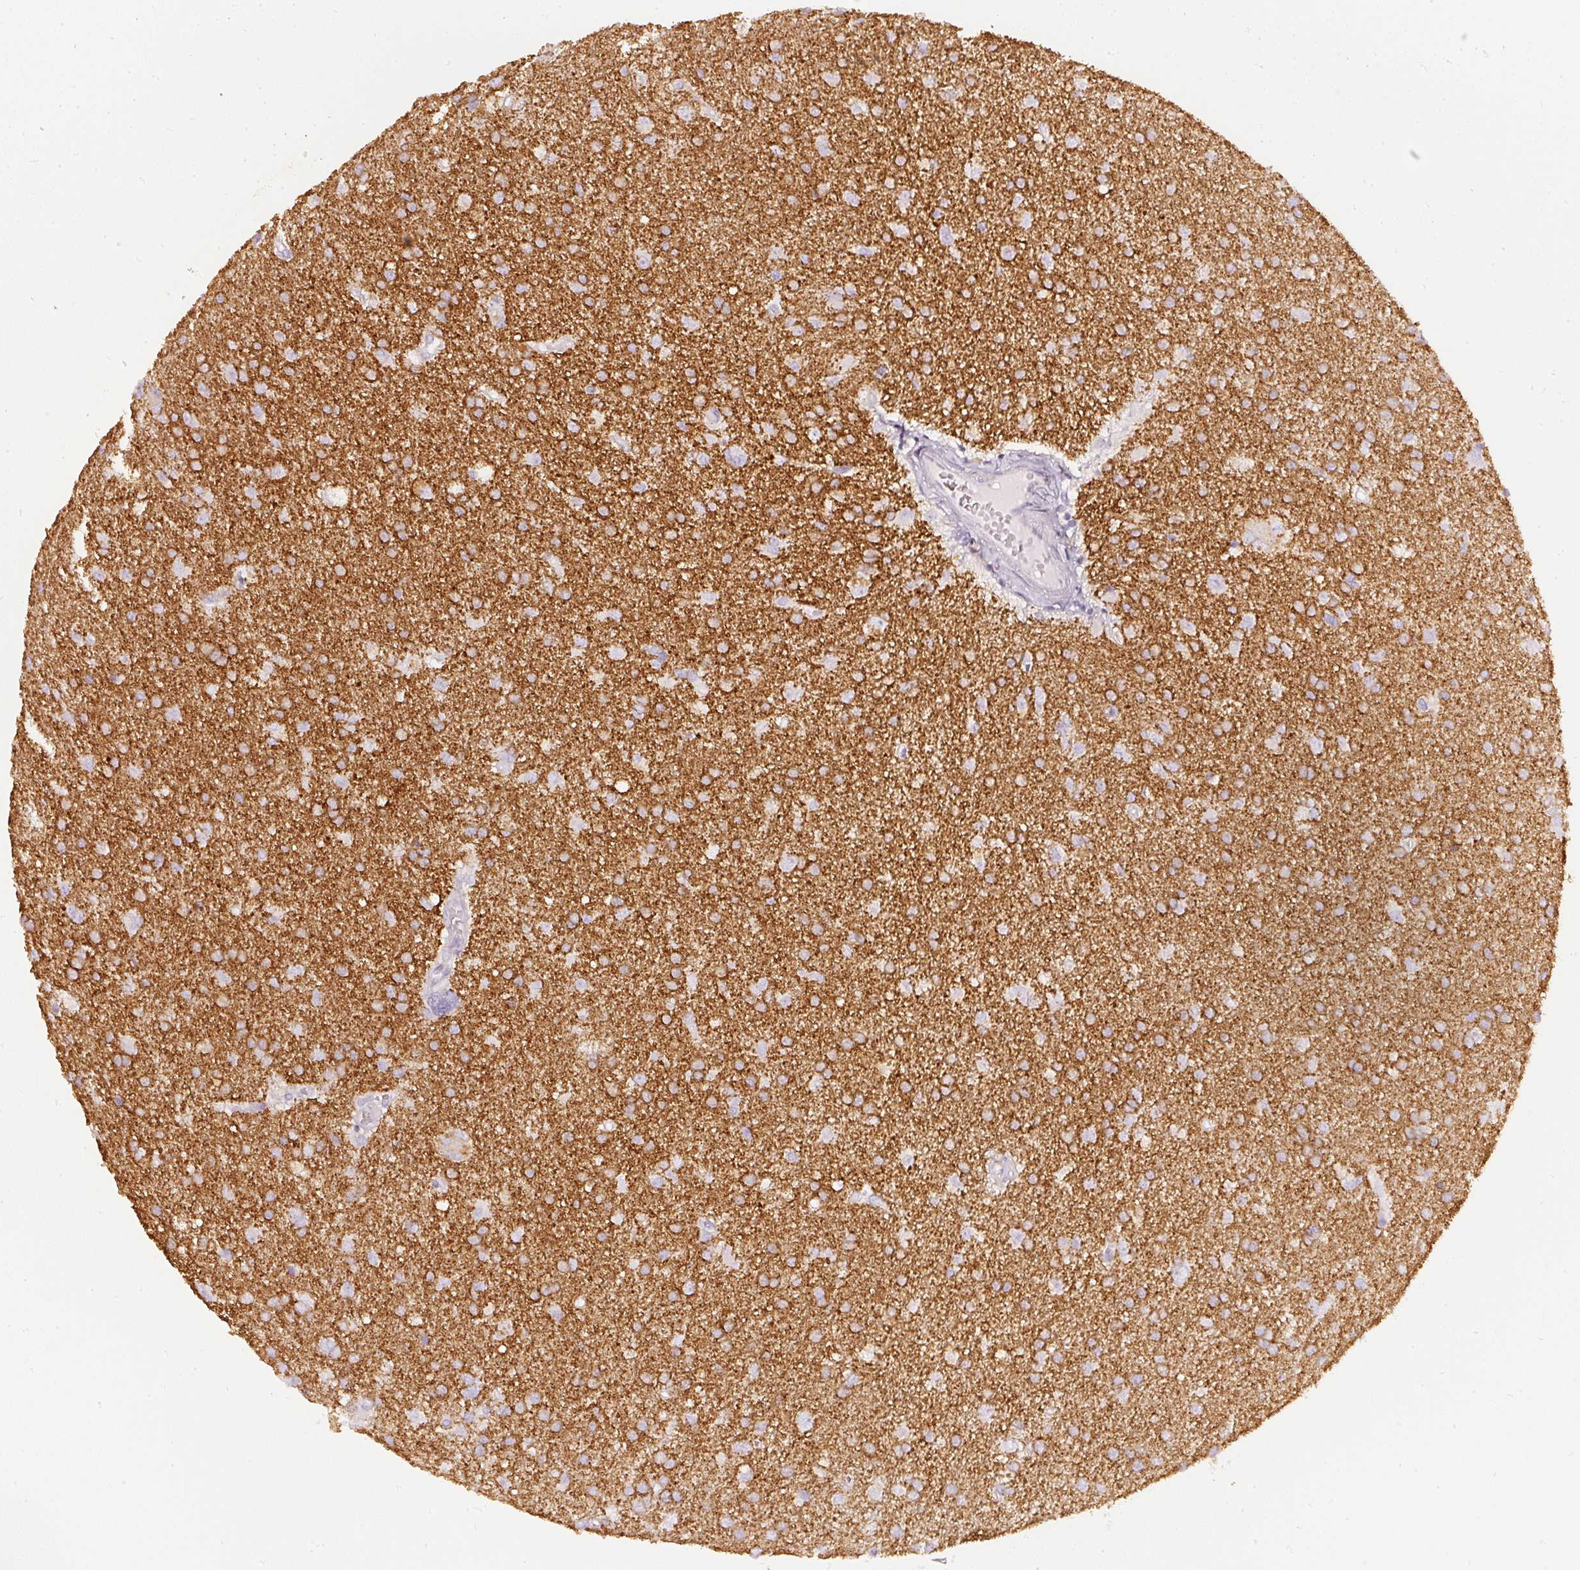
{"staining": {"intensity": "strong", "quantity": "<25%", "location": "cytoplasmic/membranous"}, "tissue": "glioma", "cell_type": "Tumor cells", "image_type": "cancer", "snomed": [{"axis": "morphology", "description": "Glioma, malignant, High grade"}, {"axis": "topography", "description": "Brain"}], "caption": "Brown immunohistochemical staining in high-grade glioma (malignant) exhibits strong cytoplasmic/membranous expression in about <25% of tumor cells. (DAB IHC, brown staining for protein, blue staining for nuclei).", "gene": "CNP", "patient": {"sex": "male", "age": 67}}